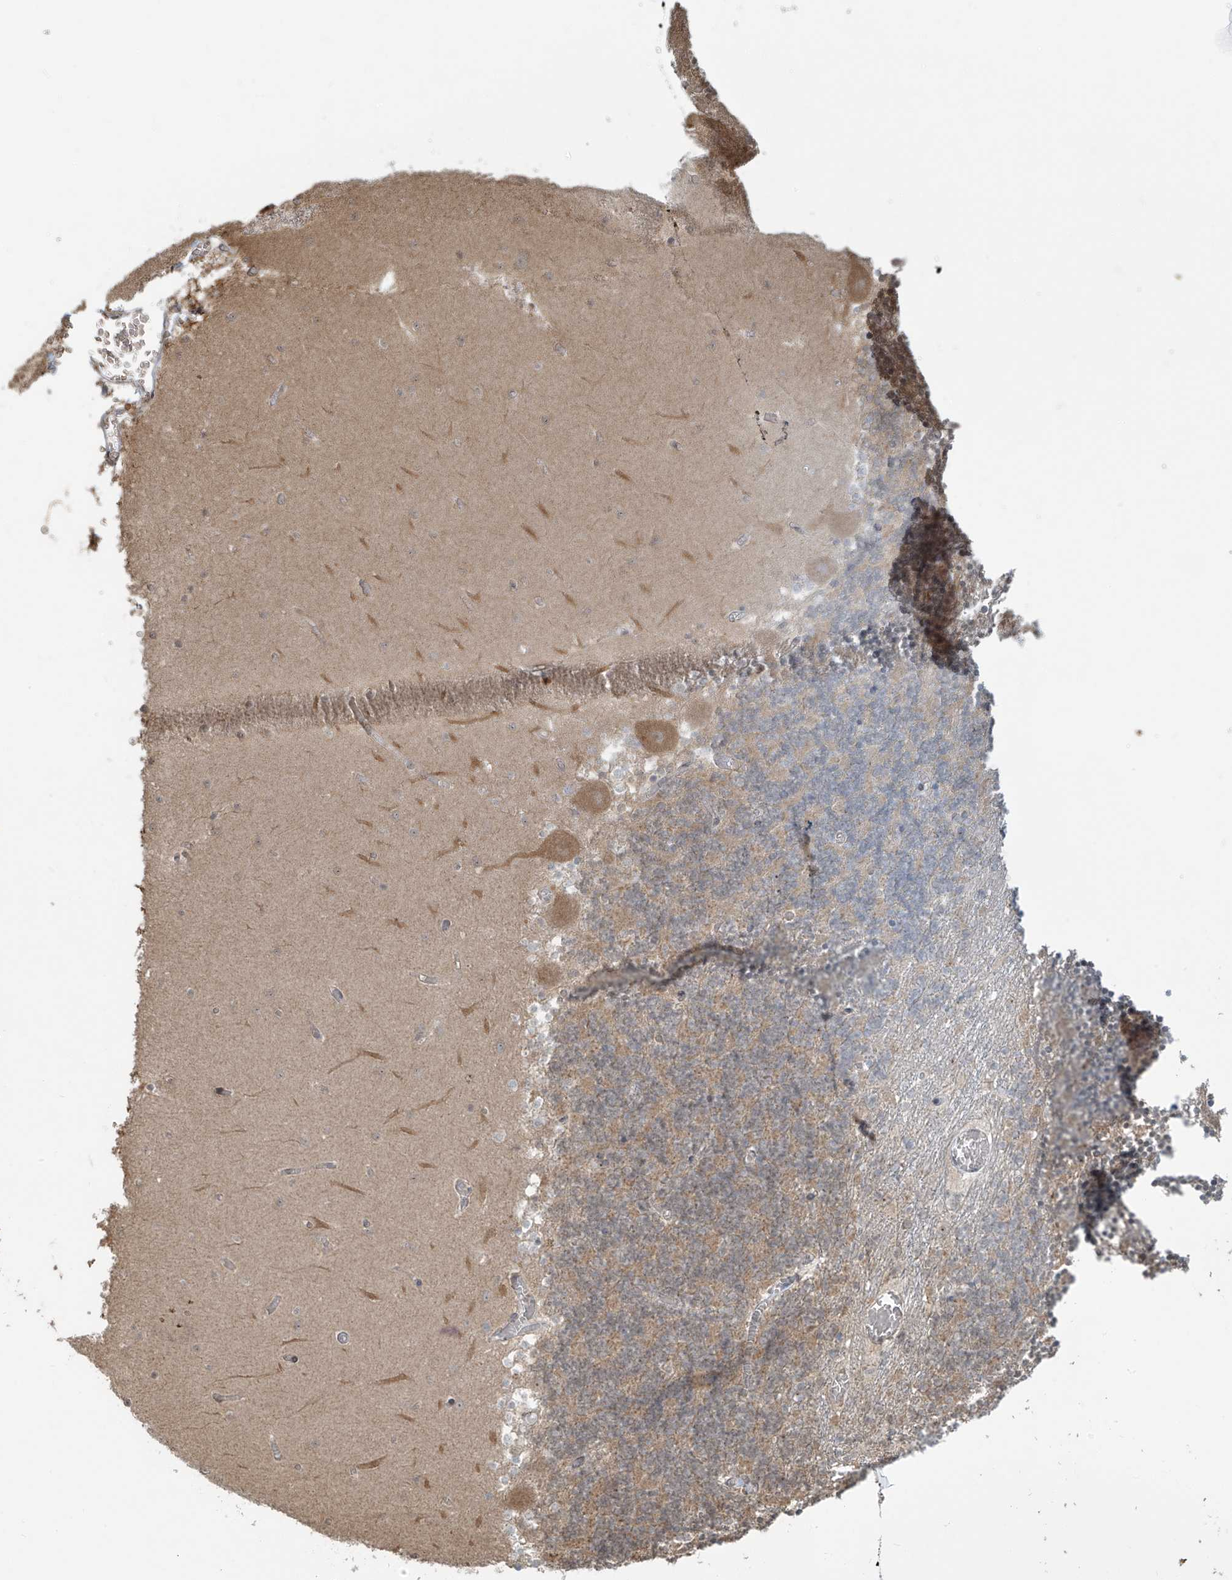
{"staining": {"intensity": "moderate", "quantity": "25%-75%", "location": "cytoplasmic/membranous"}, "tissue": "cerebellum", "cell_type": "Cells in granular layer", "image_type": "normal", "snomed": [{"axis": "morphology", "description": "Normal tissue, NOS"}, {"axis": "topography", "description": "Cerebellum"}], "caption": "High-magnification brightfield microscopy of benign cerebellum stained with DAB (3,3'-diaminobenzidine) (brown) and counterstained with hematoxylin (blue). cells in granular layer exhibit moderate cytoplasmic/membranous staining is identified in approximately25%-75% of cells.", "gene": "VMP1", "patient": {"sex": "female", "age": 28}}